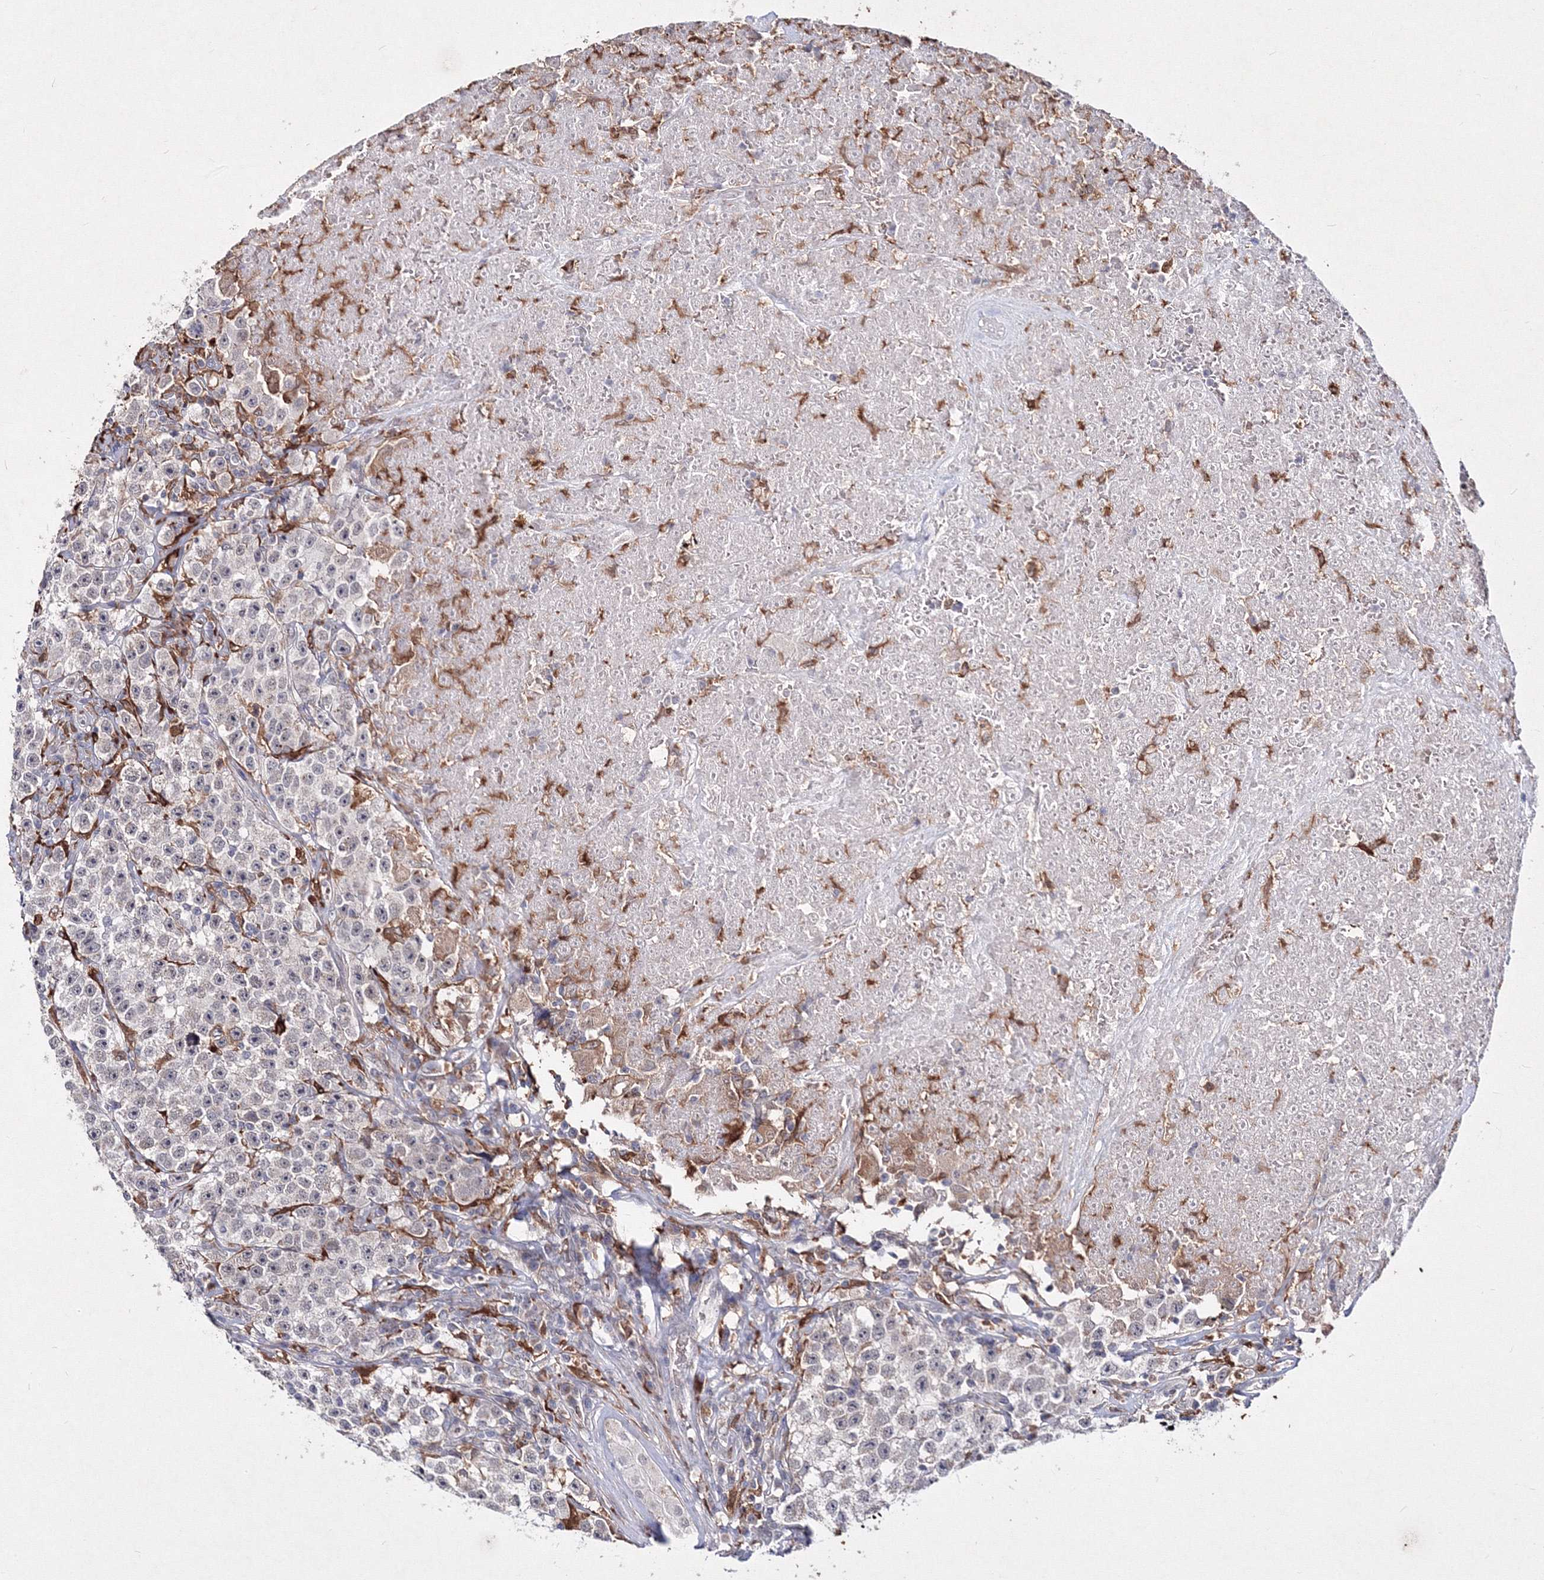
{"staining": {"intensity": "negative", "quantity": "none", "location": "none"}, "tissue": "testis cancer", "cell_type": "Tumor cells", "image_type": "cancer", "snomed": [{"axis": "morphology", "description": "Seminoma, NOS"}, {"axis": "topography", "description": "Testis"}], "caption": "Tumor cells are negative for protein expression in human seminoma (testis). (Brightfield microscopy of DAB IHC at high magnification).", "gene": "C11orf52", "patient": {"sex": "male", "age": 22}}